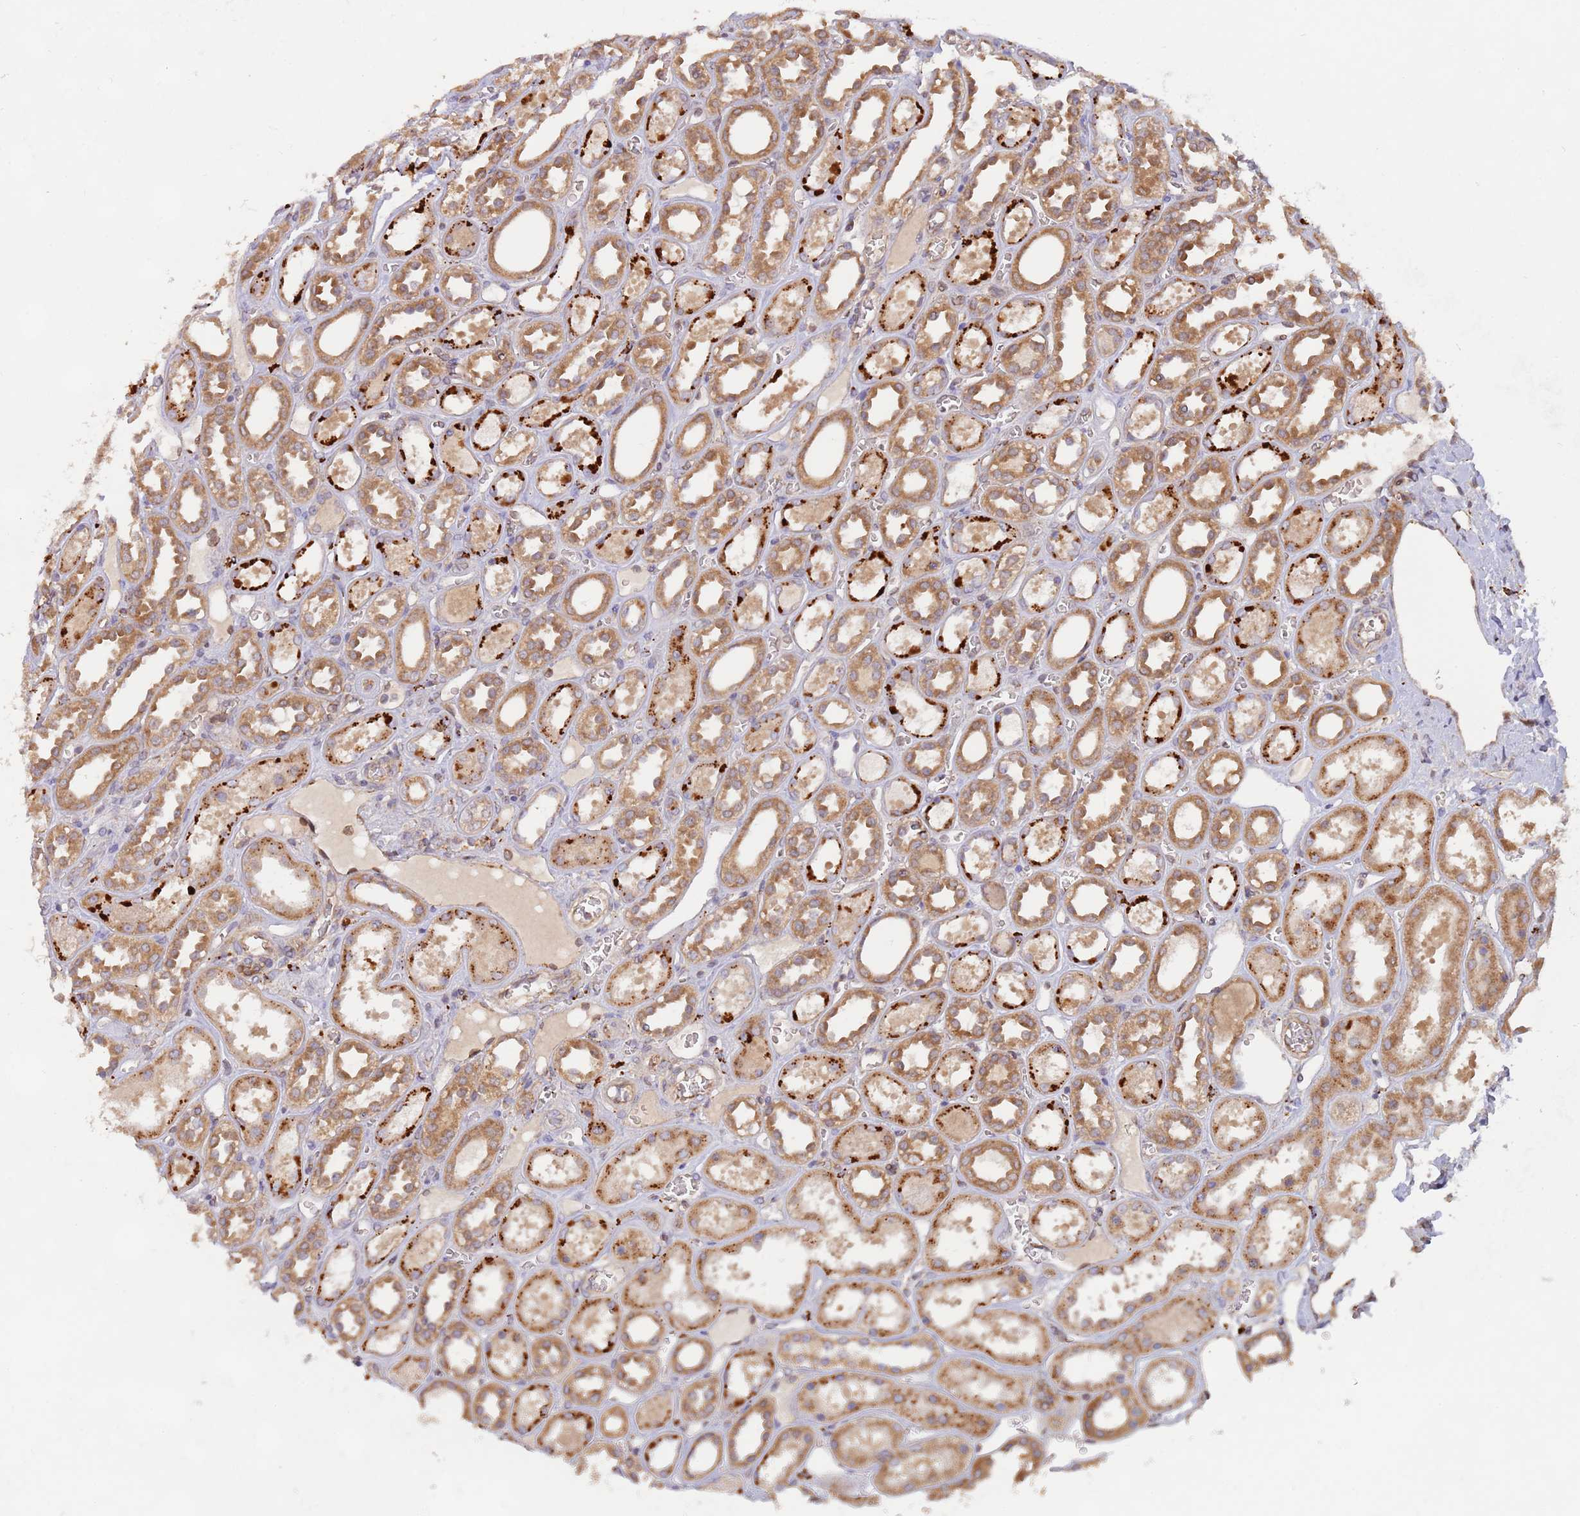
{"staining": {"intensity": "weak", "quantity": "25%-75%", "location": "cytoplasmic/membranous"}, "tissue": "kidney", "cell_type": "Cells in glomeruli", "image_type": "normal", "snomed": [{"axis": "morphology", "description": "Normal tissue, NOS"}, {"axis": "topography", "description": "Kidney"}], "caption": "Immunohistochemical staining of benign kidney demonstrates weak cytoplasmic/membranous protein staining in approximately 25%-75% of cells in glomeruli.", "gene": "GUK1", "patient": {"sex": "female", "age": 41}}